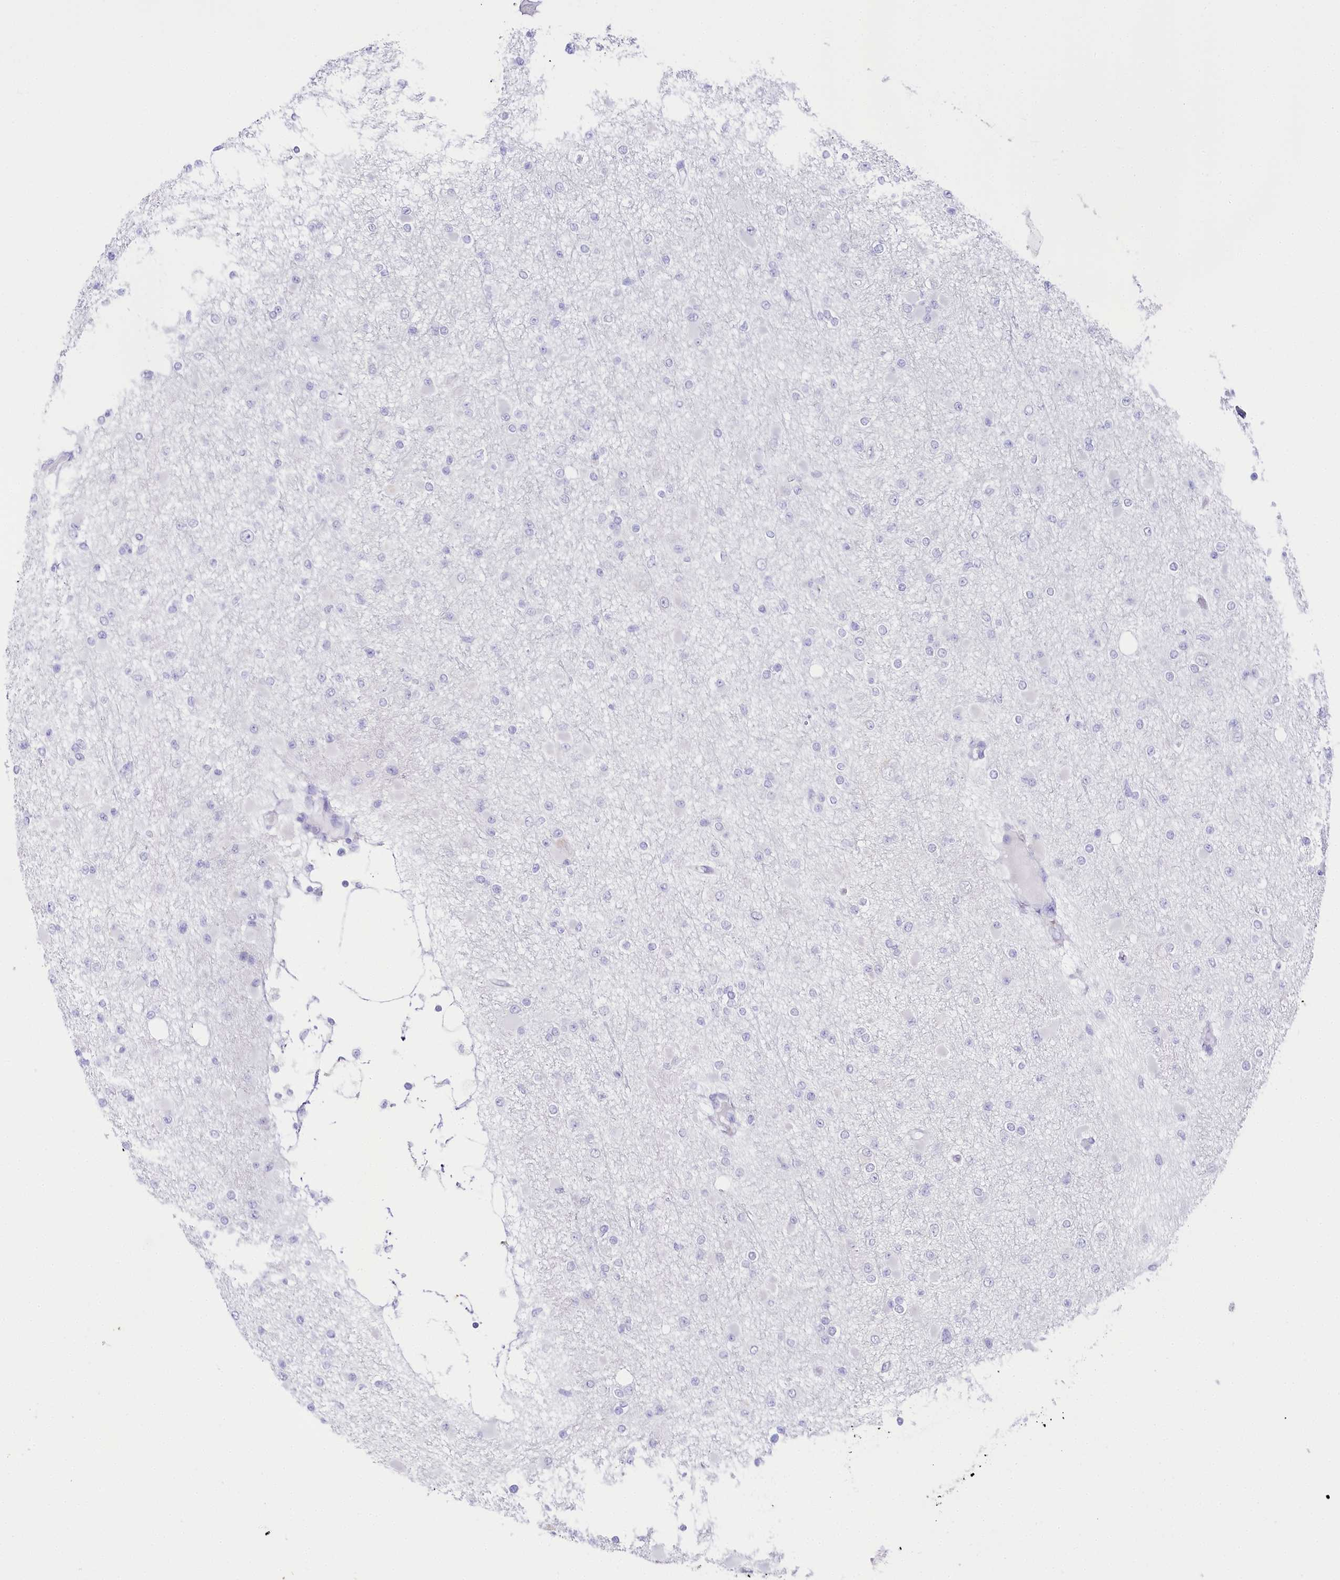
{"staining": {"intensity": "negative", "quantity": "none", "location": "none"}, "tissue": "glioma", "cell_type": "Tumor cells", "image_type": "cancer", "snomed": [{"axis": "morphology", "description": "Glioma, malignant, Low grade"}, {"axis": "topography", "description": "Brain"}], "caption": "Tumor cells are negative for protein expression in human malignant low-grade glioma.", "gene": "CSN3", "patient": {"sex": "female", "age": 22}}